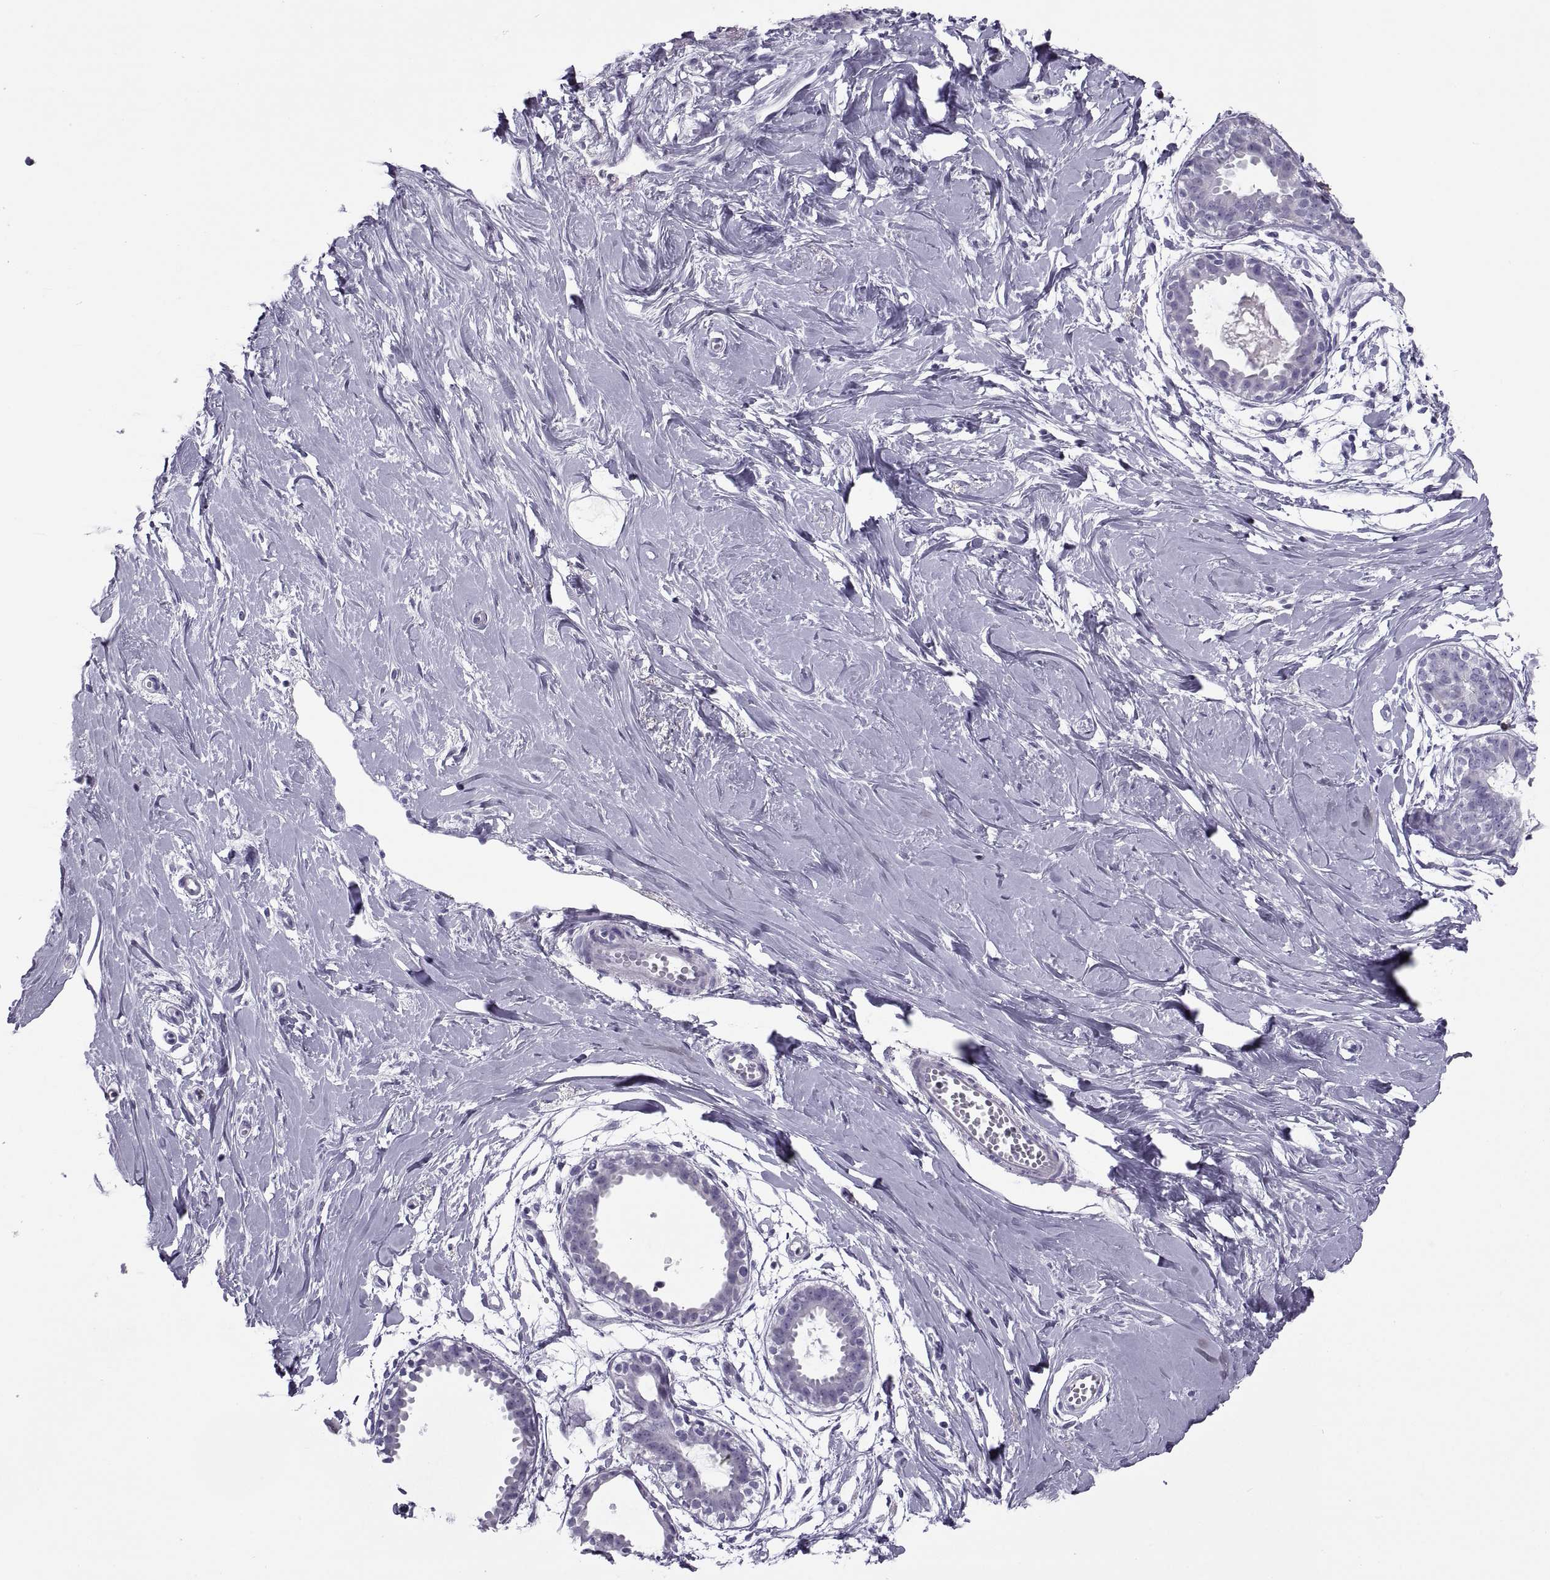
{"staining": {"intensity": "negative", "quantity": "none", "location": "none"}, "tissue": "breast", "cell_type": "Adipocytes", "image_type": "normal", "snomed": [{"axis": "morphology", "description": "Normal tissue, NOS"}, {"axis": "topography", "description": "Breast"}], "caption": "The immunohistochemistry histopathology image has no significant positivity in adipocytes of breast. (DAB immunohistochemistry (IHC), high magnification).", "gene": "RLBP1", "patient": {"sex": "female", "age": 49}}